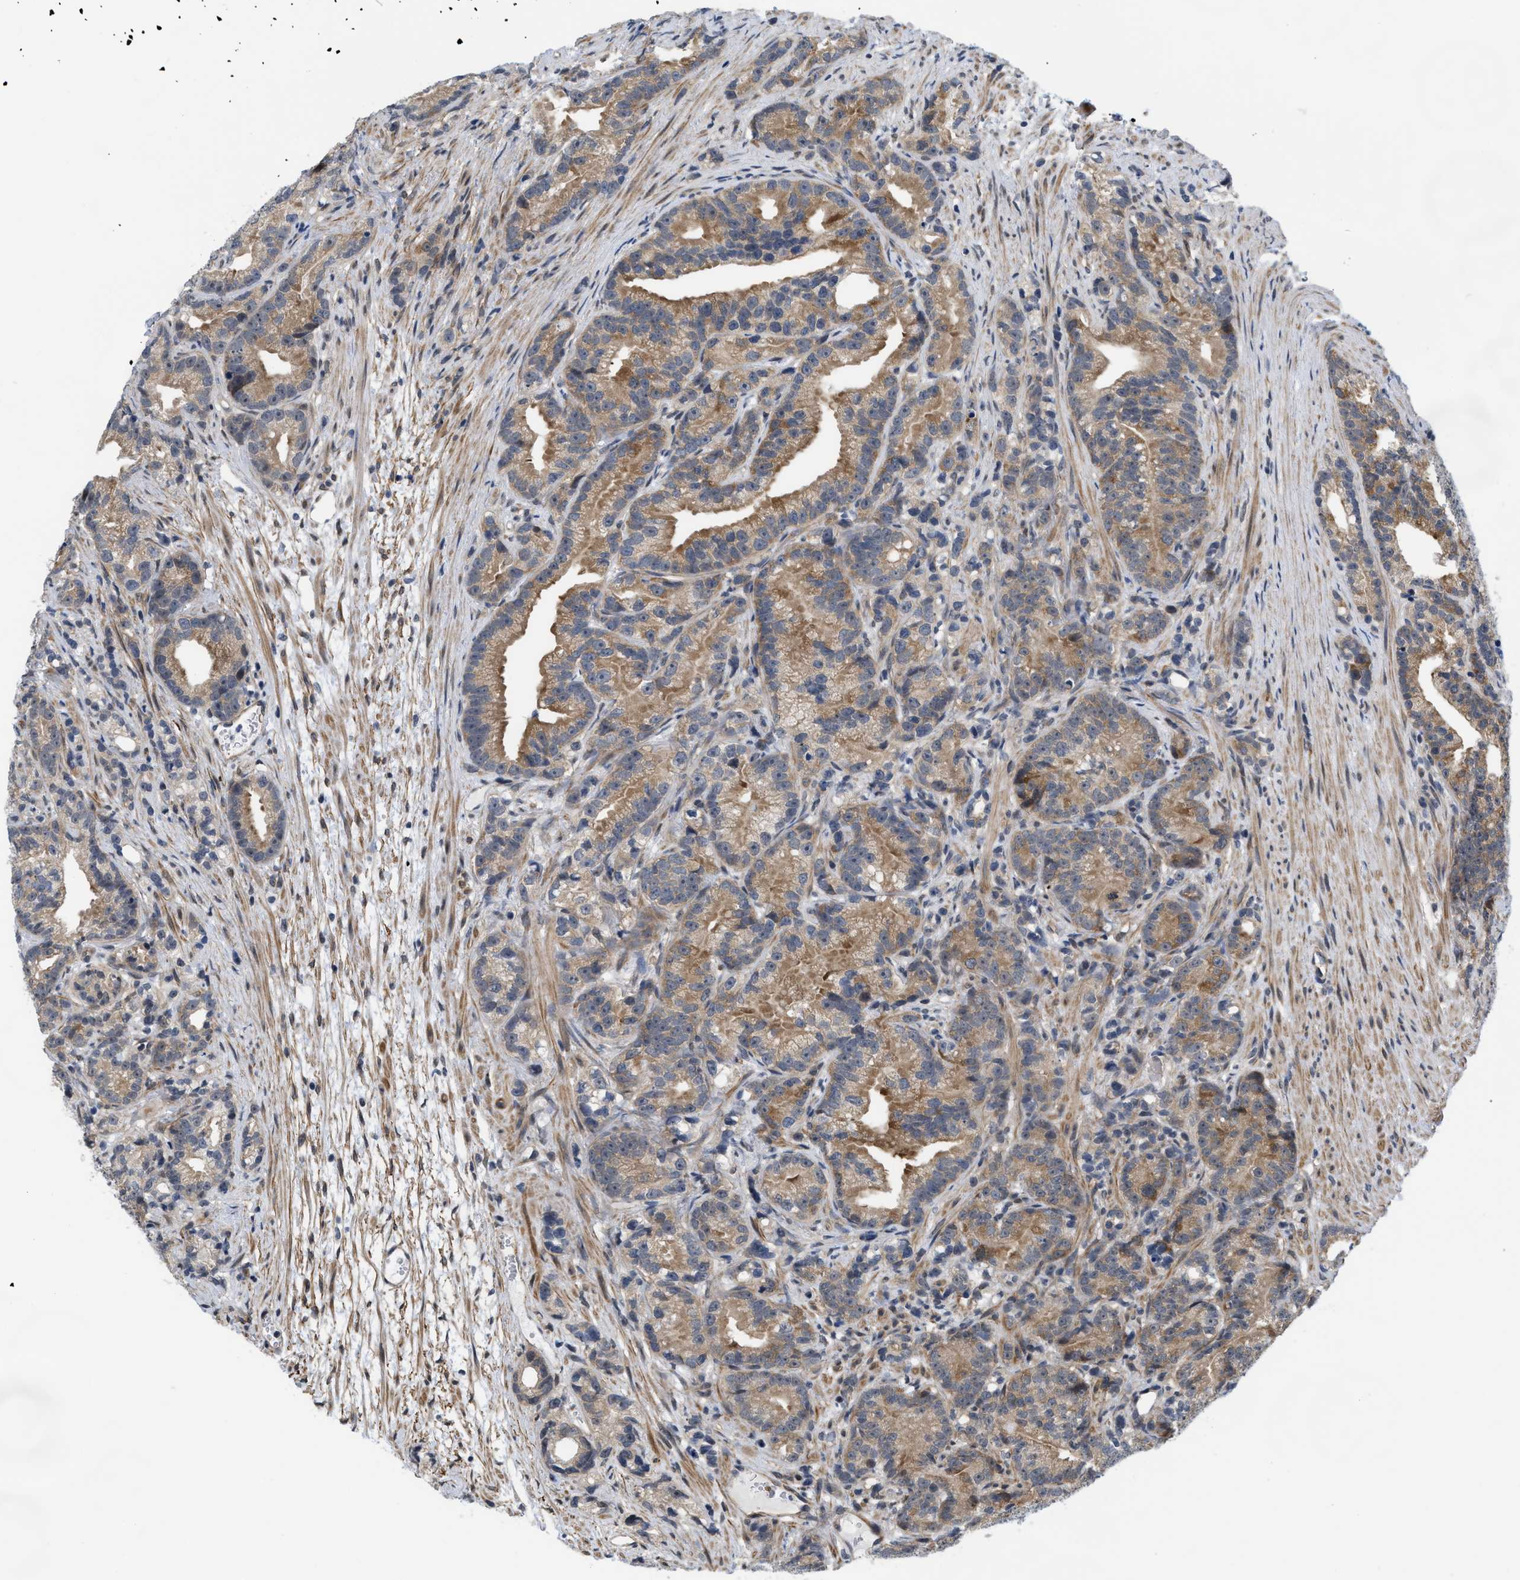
{"staining": {"intensity": "moderate", "quantity": "25%-75%", "location": "cytoplasmic/membranous"}, "tissue": "prostate cancer", "cell_type": "Tumor cells", "image_type": "cancer", "snomed": [{"axis": "morphology", "description": "Adenocarcinoma, Low grade"}, {"axis": "topography", "description": "Prostate"}], "caption": "A micrograph of human prostate adenocarcinoma (low-grade) stained for a protein demonstrates moderate cytoplasmic/membranous brown staining in tumor cells.", "gene": "GPRASP2", "patient": {"sex": "male", "age": 89}}